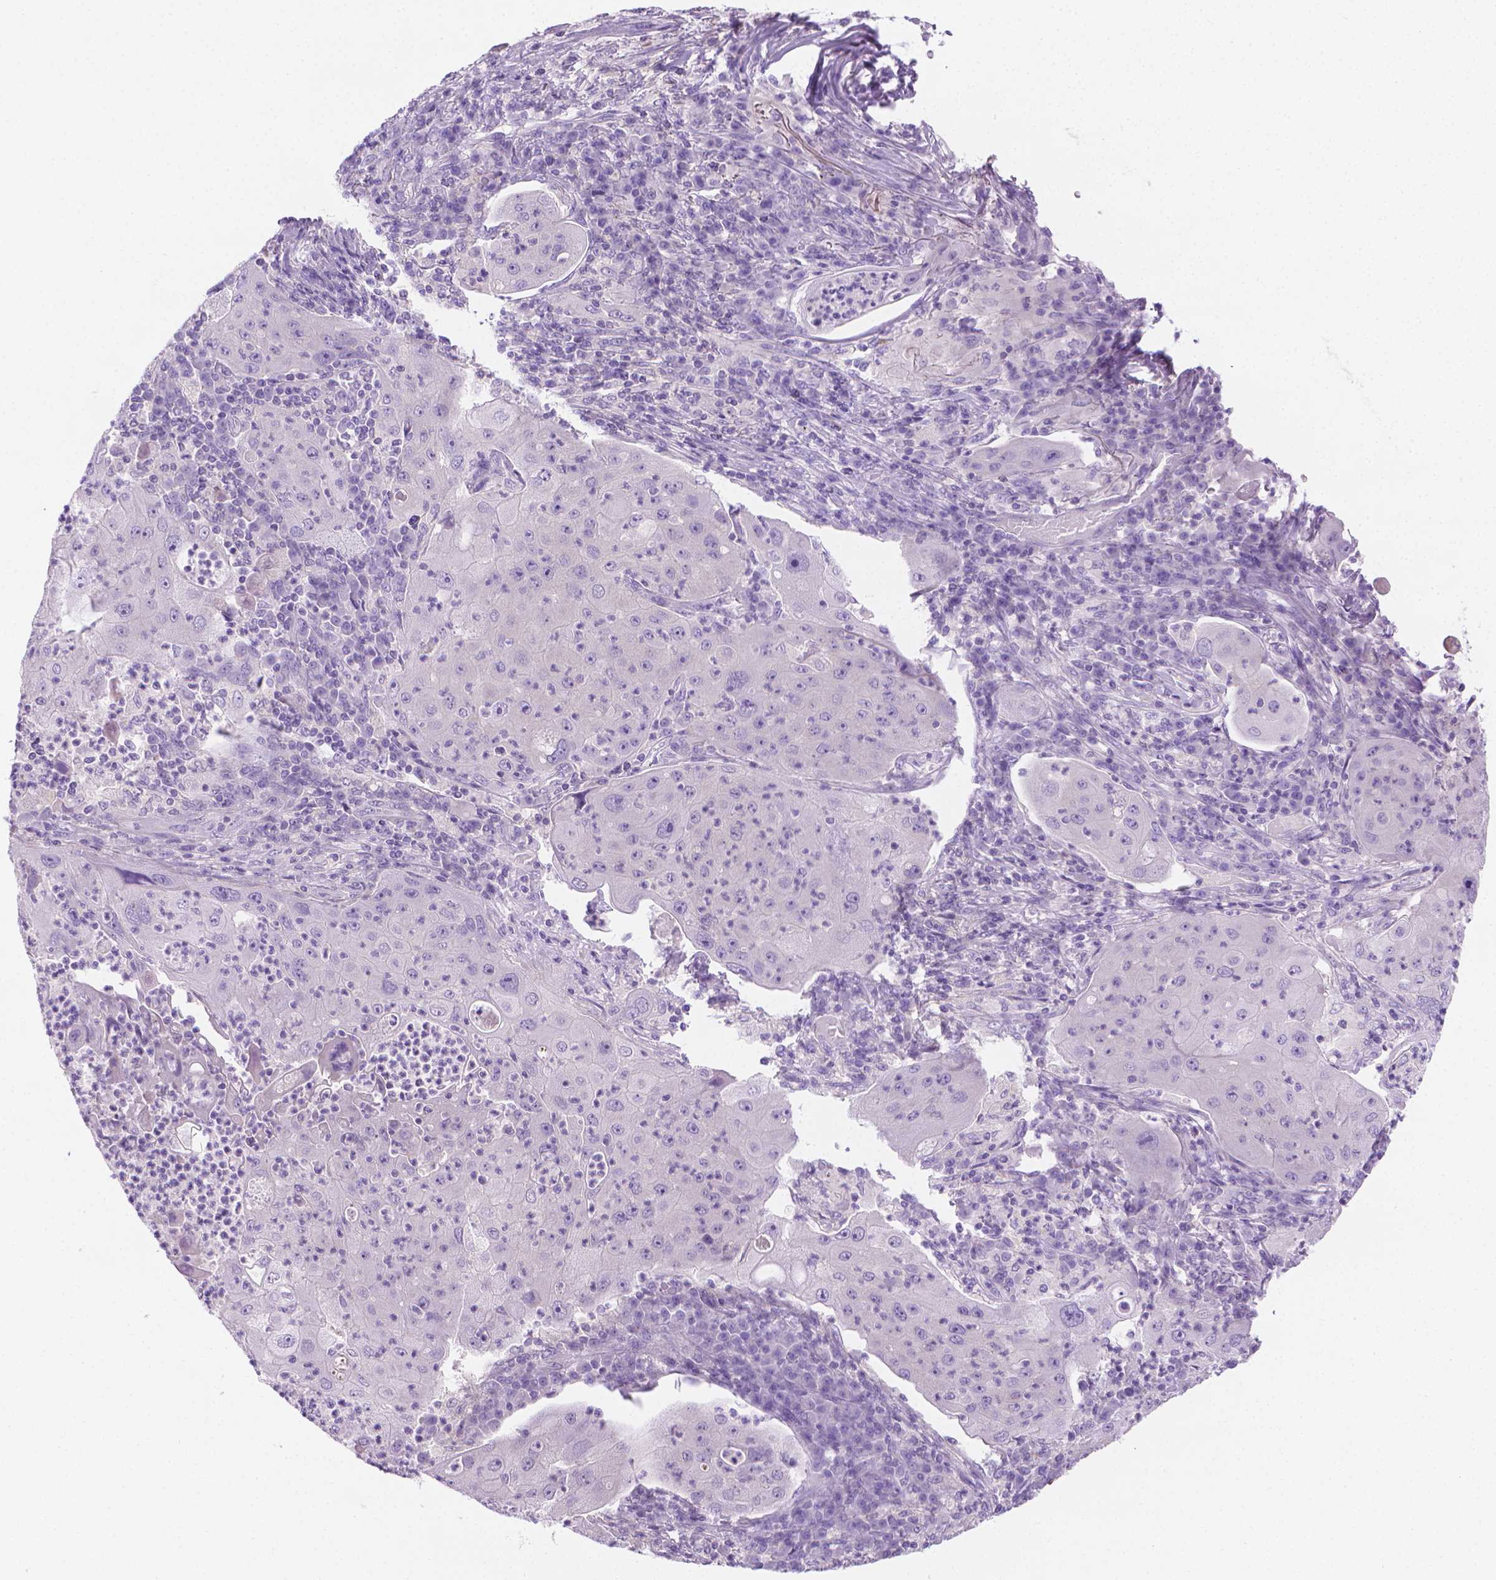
{"staining": {"intensity": "negative", "quantity": "none", "location": "none"}, "tissue": "lung cancer", "cell_type": "Tumor cells", "image_type": "cancer", "snomed": [{"axis": "morphology", "description": "Squamous cell carcinoma, NOS"}, {"axis": "topography", "description": "Lung"}], "caption": "DAB immunohistochemical staining of lung cancer (squamous cell carcinoma) shows no significant expression in tumor cells.", "gene": "FASN", "patient": {"sex": "female", "age": 59}}